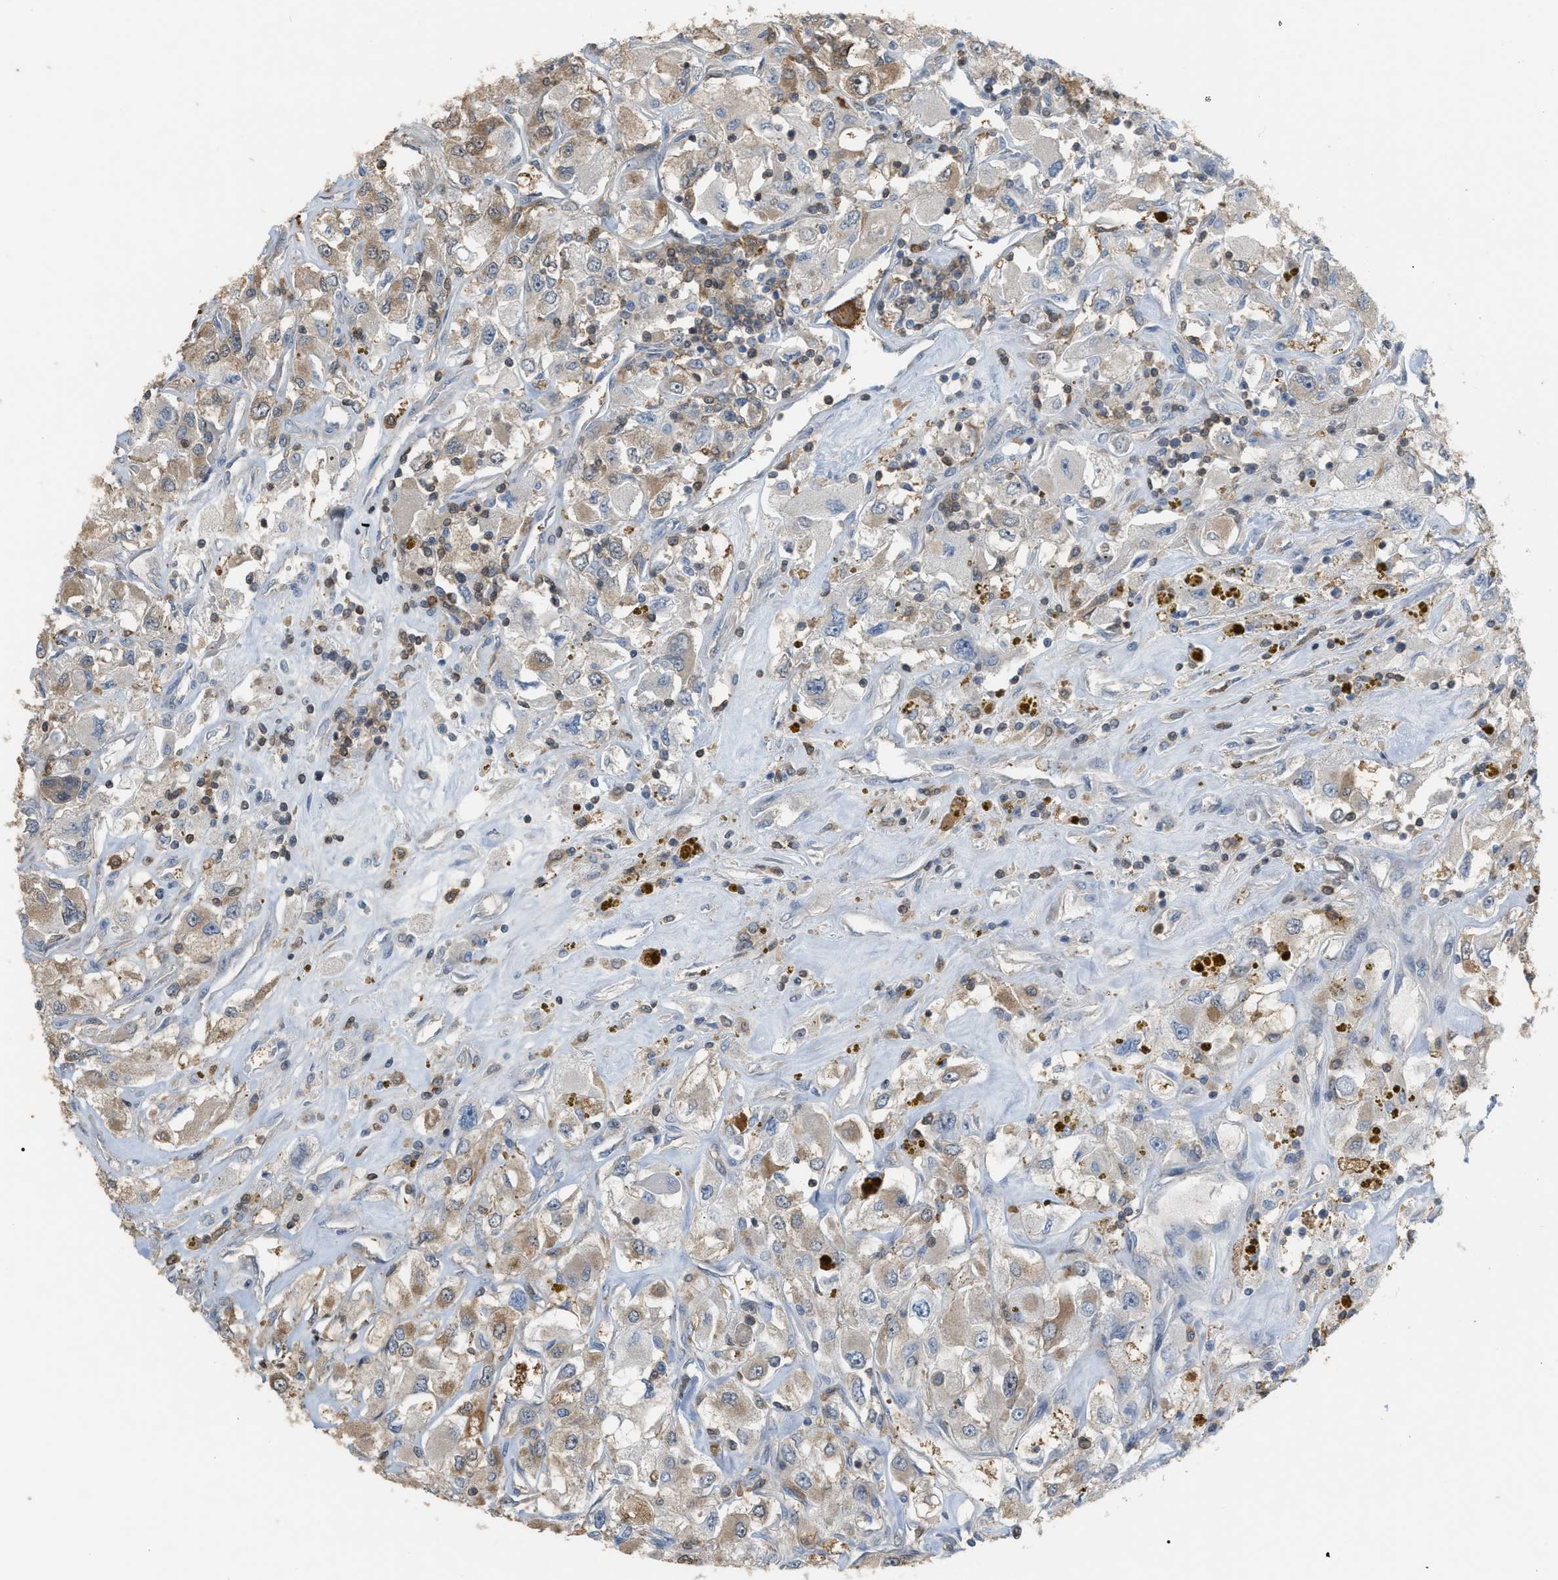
{"staining": {"intensity": "weak", "quantity": "25%-75%", "location": "cytoplasmic/membranous"}, "tissue": "renal cancer", "cell_type": "Tumor cells", "image_type": "cancer", "snomed": [{"axis": "morphology", "description": "Adenocarcinoma, NOS"}, {"axis": "topography", "description": "Kidney"}], "caption": "The image shows a brown stain indicating the presence of a protein in the cytoplasmic/membranous of tumor cells in renal cancer (adenocarcinoma).", "gene": "MTPN", "patient": {"sex": "female", "age": 52}}